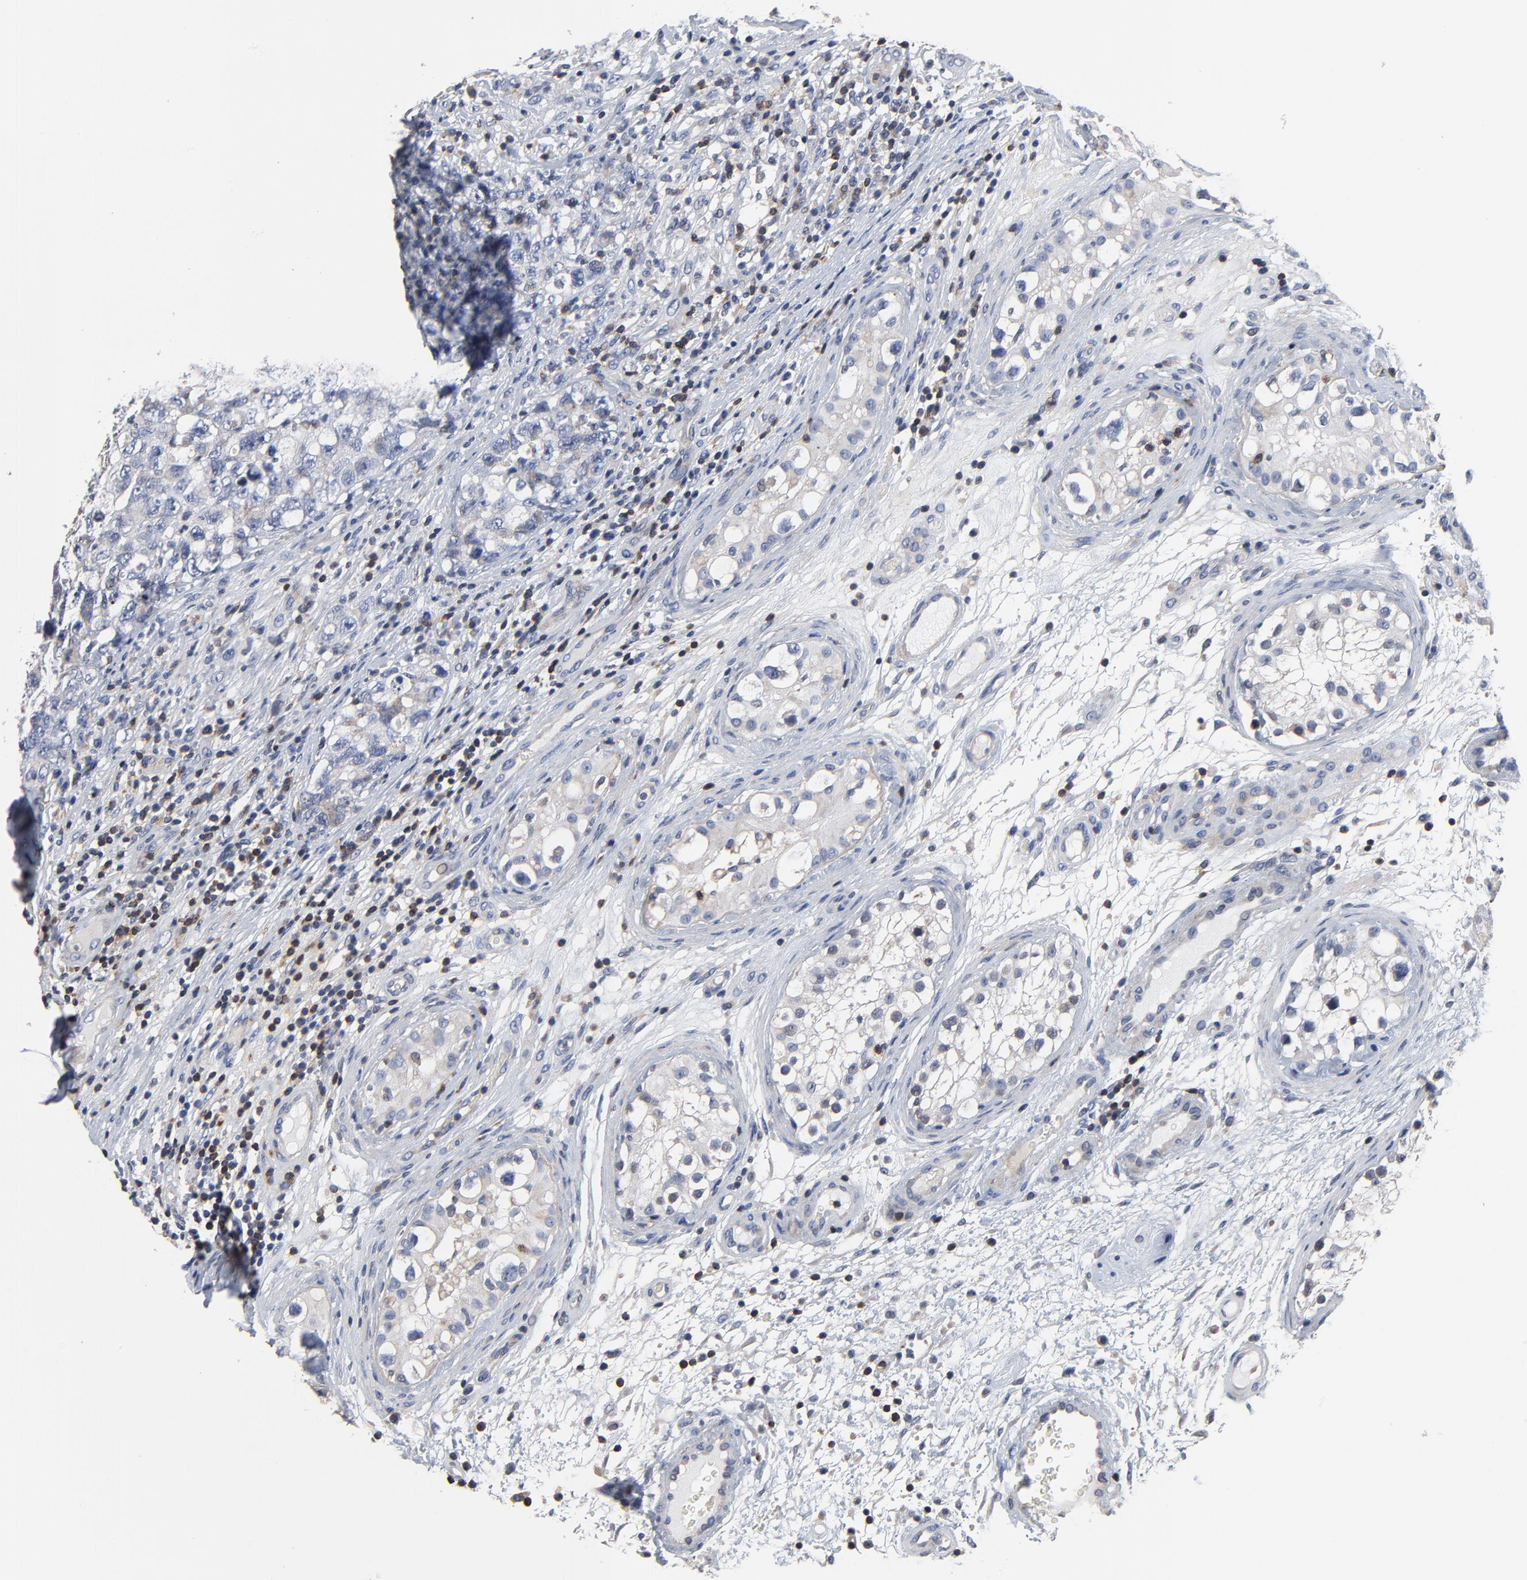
{"staining": {"intensity": "negative", "quantity": "none", "location": "none"}, "tissue": "testis cancer", "cell_type": "Tumor cells", "image_type": "cancer", "snomed": [{"axis": "morphology", "description": "Carcinoma, Embryonal, NOS"}, {"axis": "topography", "description": "Testis"}], "caption": "Testis embryonal carcinoma was stained to show a protein in brown. There is no significant expression in tumor cells.", "gene": "SKAP1", "patient": {"sex": "male", "age": 31}}